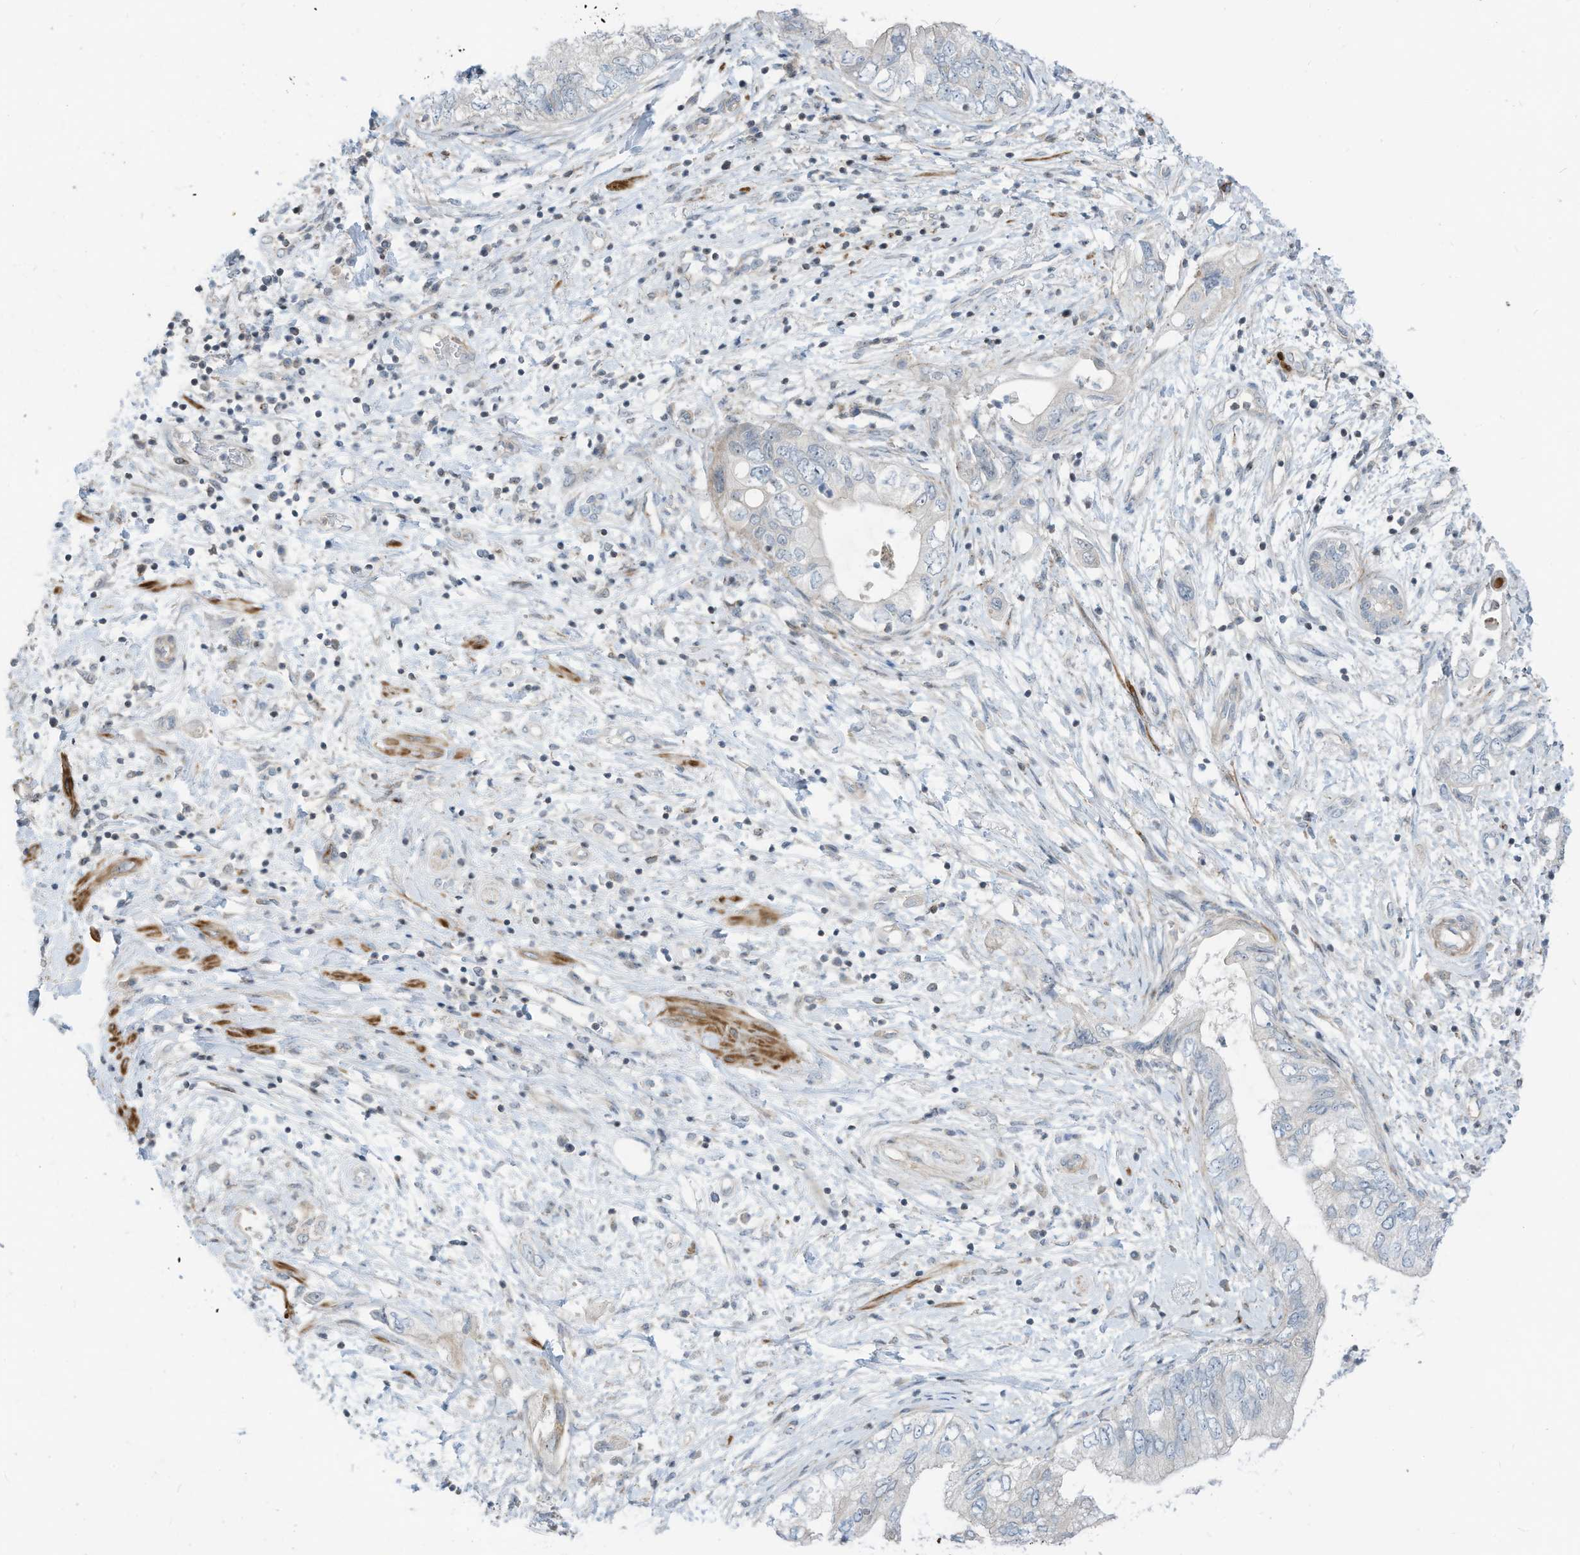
{"staining": {"intensity": "negative", "quantity": "none", "location": "none"}, "tissue": "pancreatic cancer", "cell_type": "Tumor cells", "image_type": "cancer", "snomed": [{"axis": "morphology", "description": "Adenocarcinoma, NOS"}, {"axis": "topography", "description": "Pancreas"}], "caption": "Tumor cells are negative for protein expression in human pancreatic adenocarcinoma.", "gene": "GPATCH3", "patient": {"sex": "female", "age": 73}}